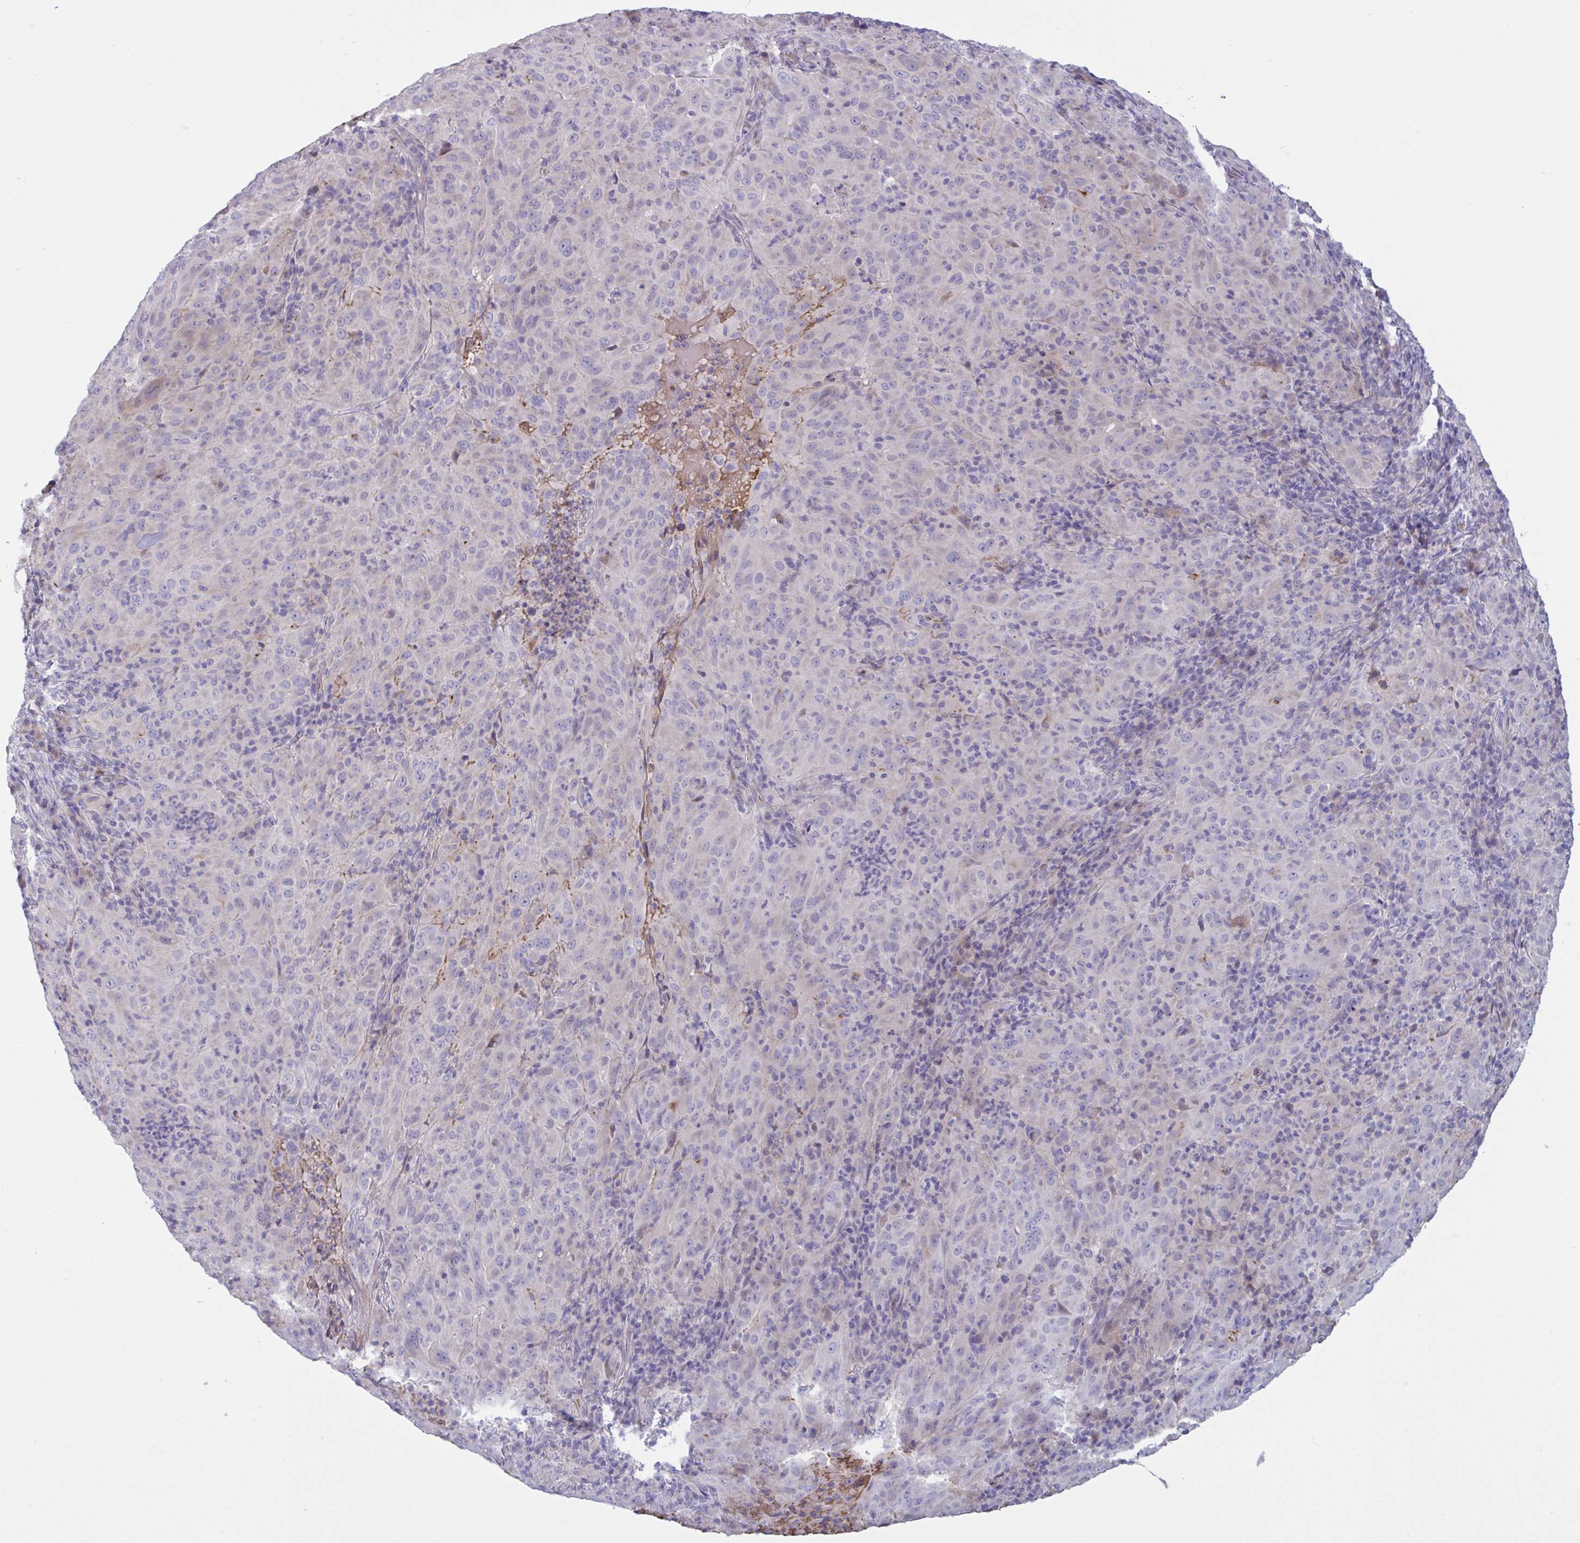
{"staining": {"intensity": "negative", "quantity": "none", "location": "none"}, "tissue": "pancreatic cancer", "cell_type": "Tumor cells", "image_type": "cancer", "snomed": [{"axis": "morphology", "description": "Adenocarcinoma, NOS"}, {"axis": "topography", "description": "Pancreas"}], "caption": "This is an IHC micrograph of human adenocarcinoma (pancreatic). There is no staining in tumor cells.", "gene": "IL1R1", "patient": {"sex": "male", "age": 63}}